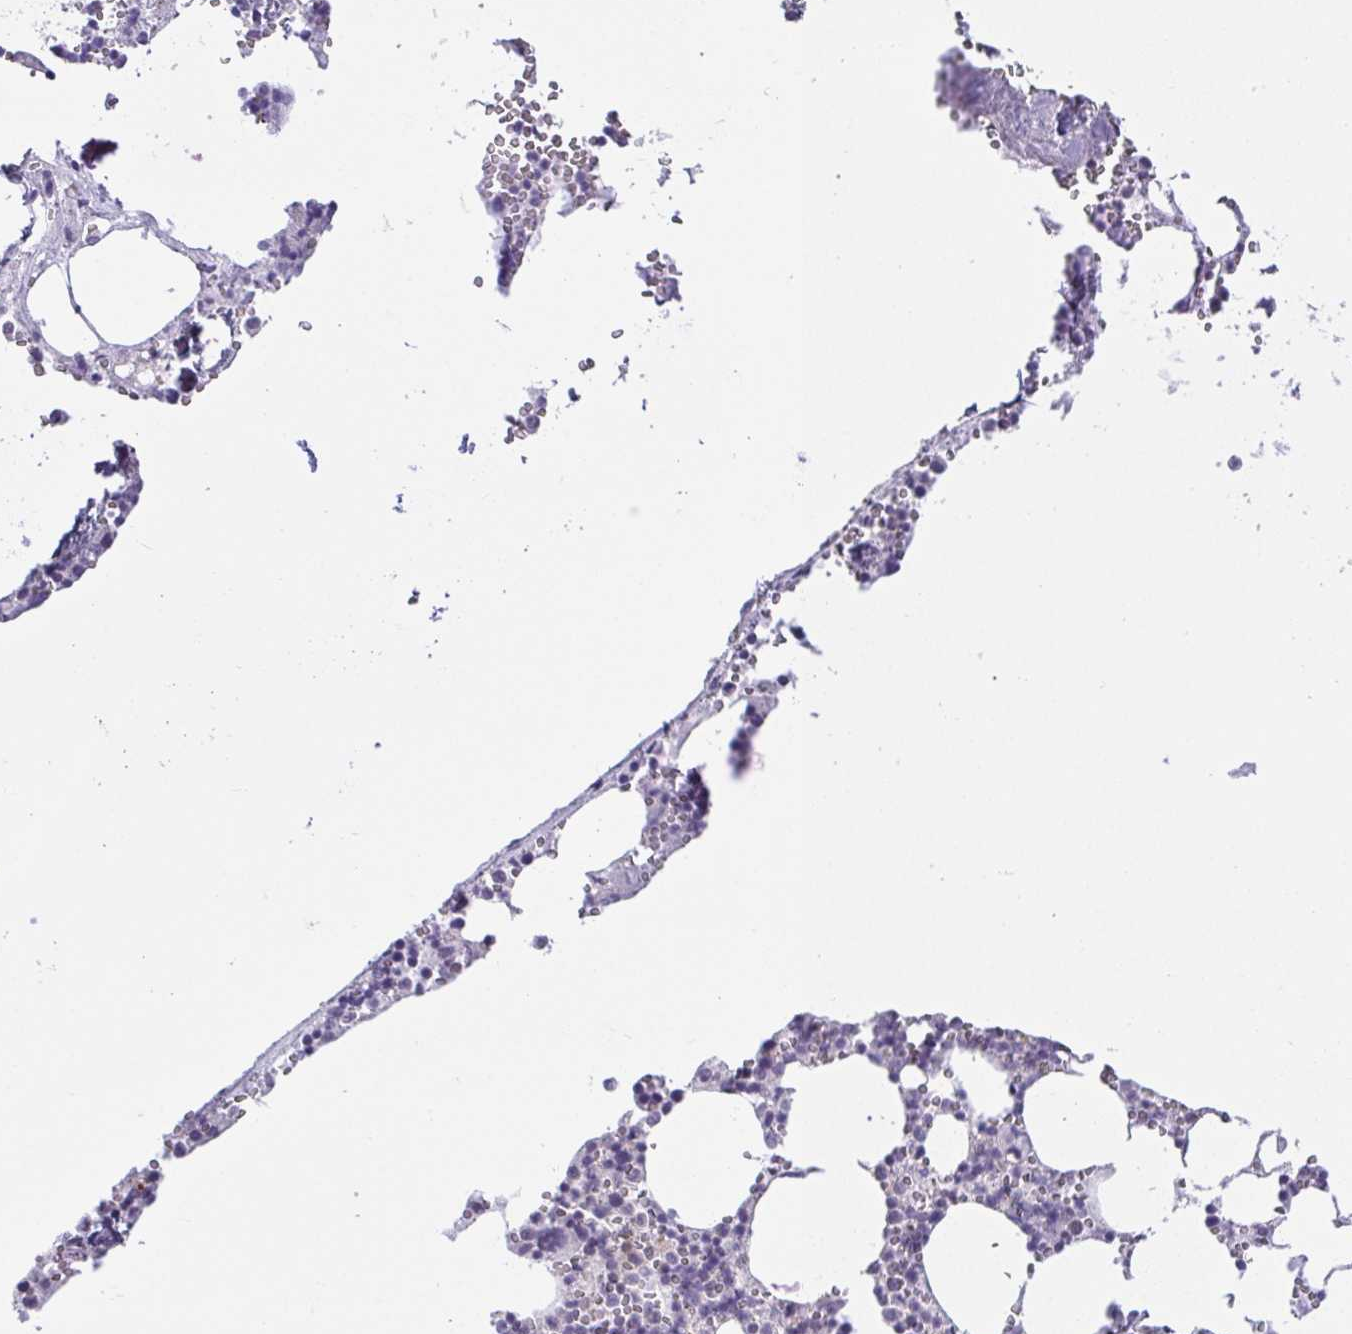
{"staining": {"intensity": "negative", "quantity": "none", "location": "none"}, "tissue": "bone marrow", "cell_type": "Hematopoietic cells", "image_type": "normal", "snomed": [{"axis": "morphology", "description": "Normal tissue, NOS"}, {"axis": "topography", "description": "Bone marrow"}], "caption": "A photomicrograph of bone marrow stained for a protein demonstrates no brown staining in hematopoietic cells.", "gene": "RBM3", "patient": {"sex": "male", "age": 54}}